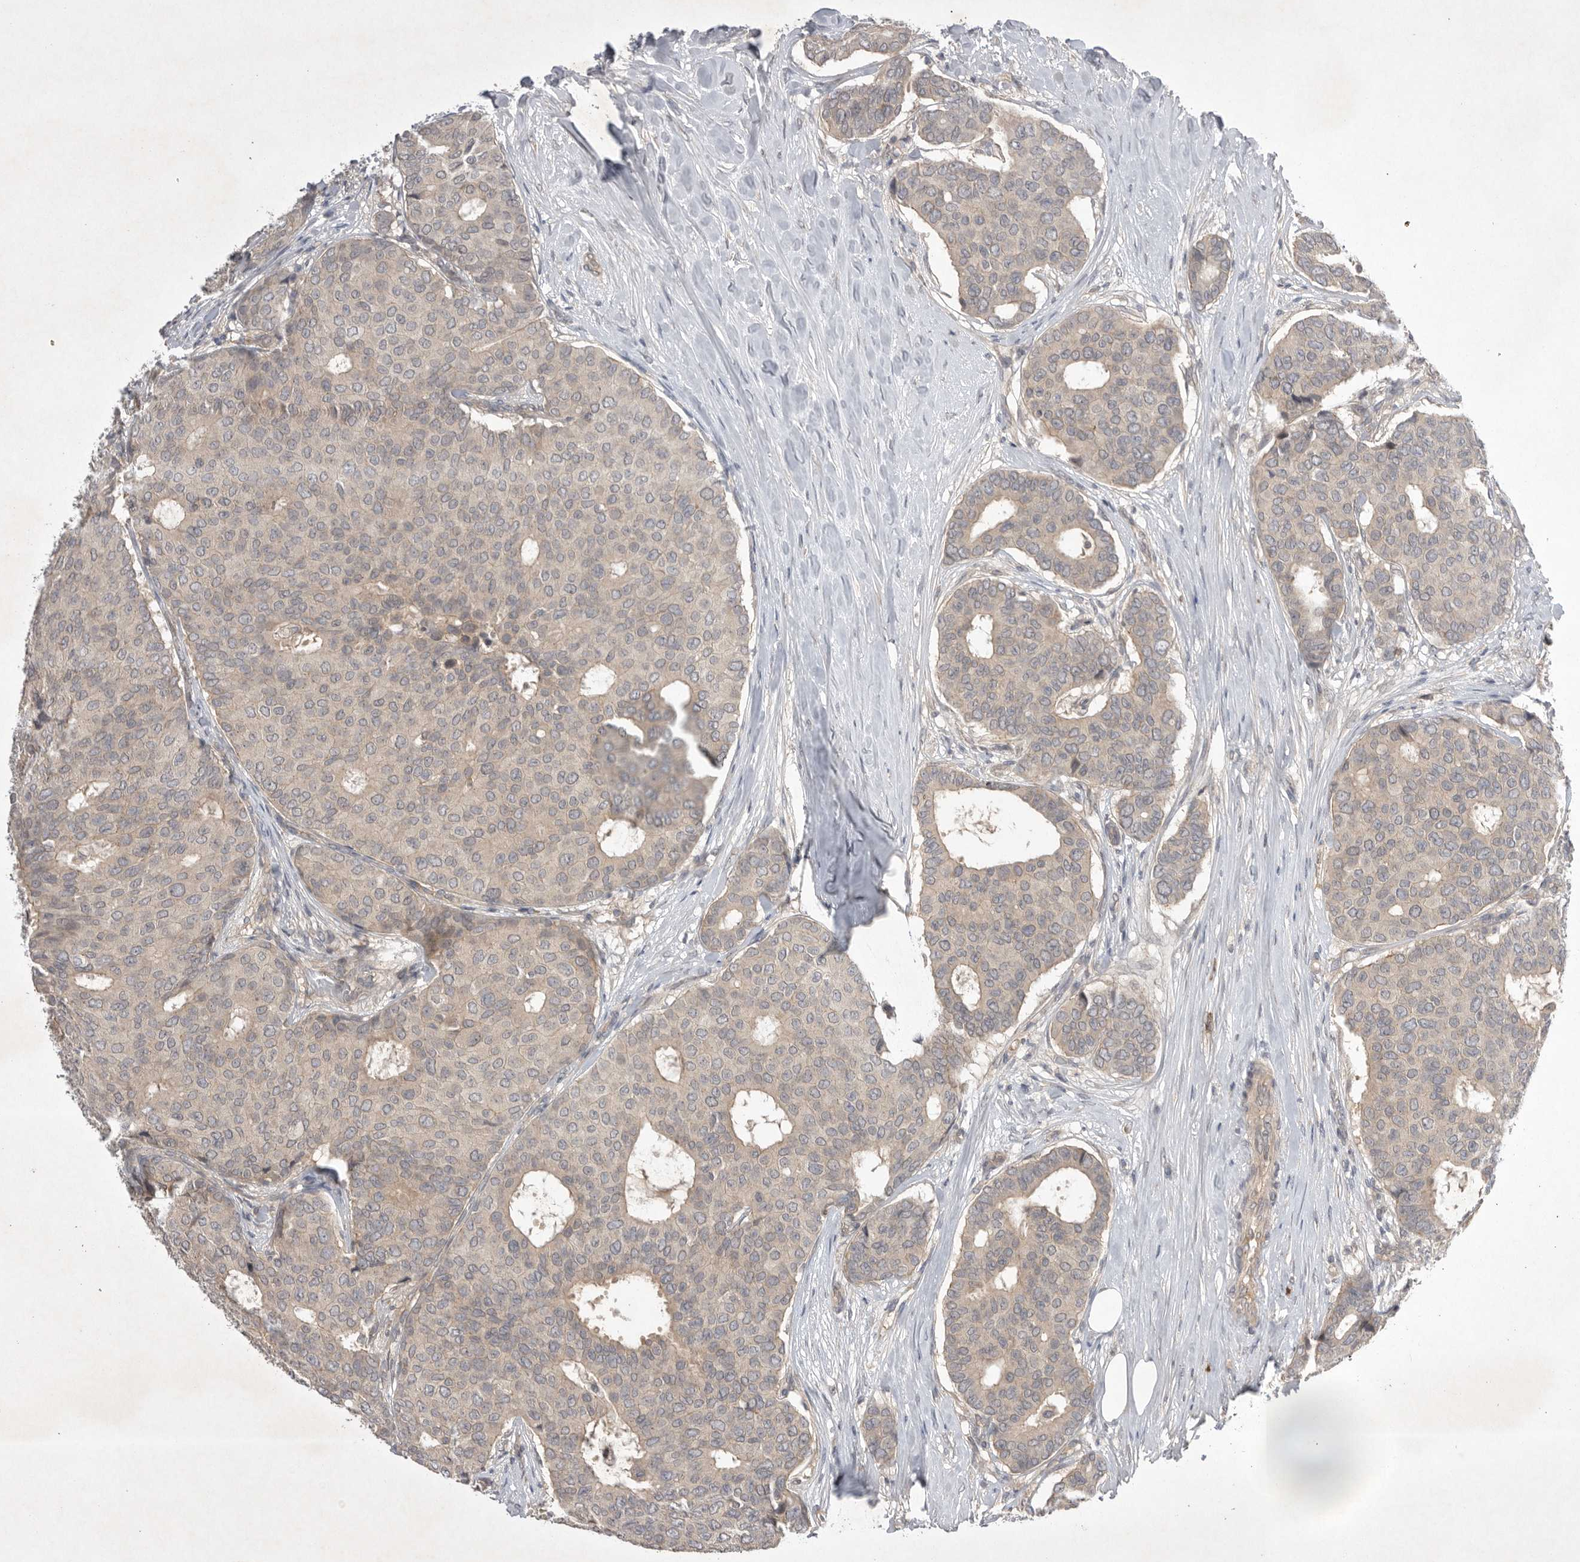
{"staining": {"intensity": "negative", "quantity": "none", "location": "none"}, "tissue": "breast cancer", "cell_type": "Tumor cells", "image_type": "cancer", "snomed": [{"axis": "morphology", "description": "Duct carcinoma"}, {"axis": "topography", "description": "Breast"}], "caption": "An image of breast infiltrating ductal carcinoma stained for a protein demonstrates no brown staining in tumor cells. (Stains: DAB immunohistochemistry (IHC) with hematoxylin counter stain, Microscopy: brightfield microscopy at high magnification).", "gene": "NRCAM", "patient": {"sex": "female", "age": 75}}